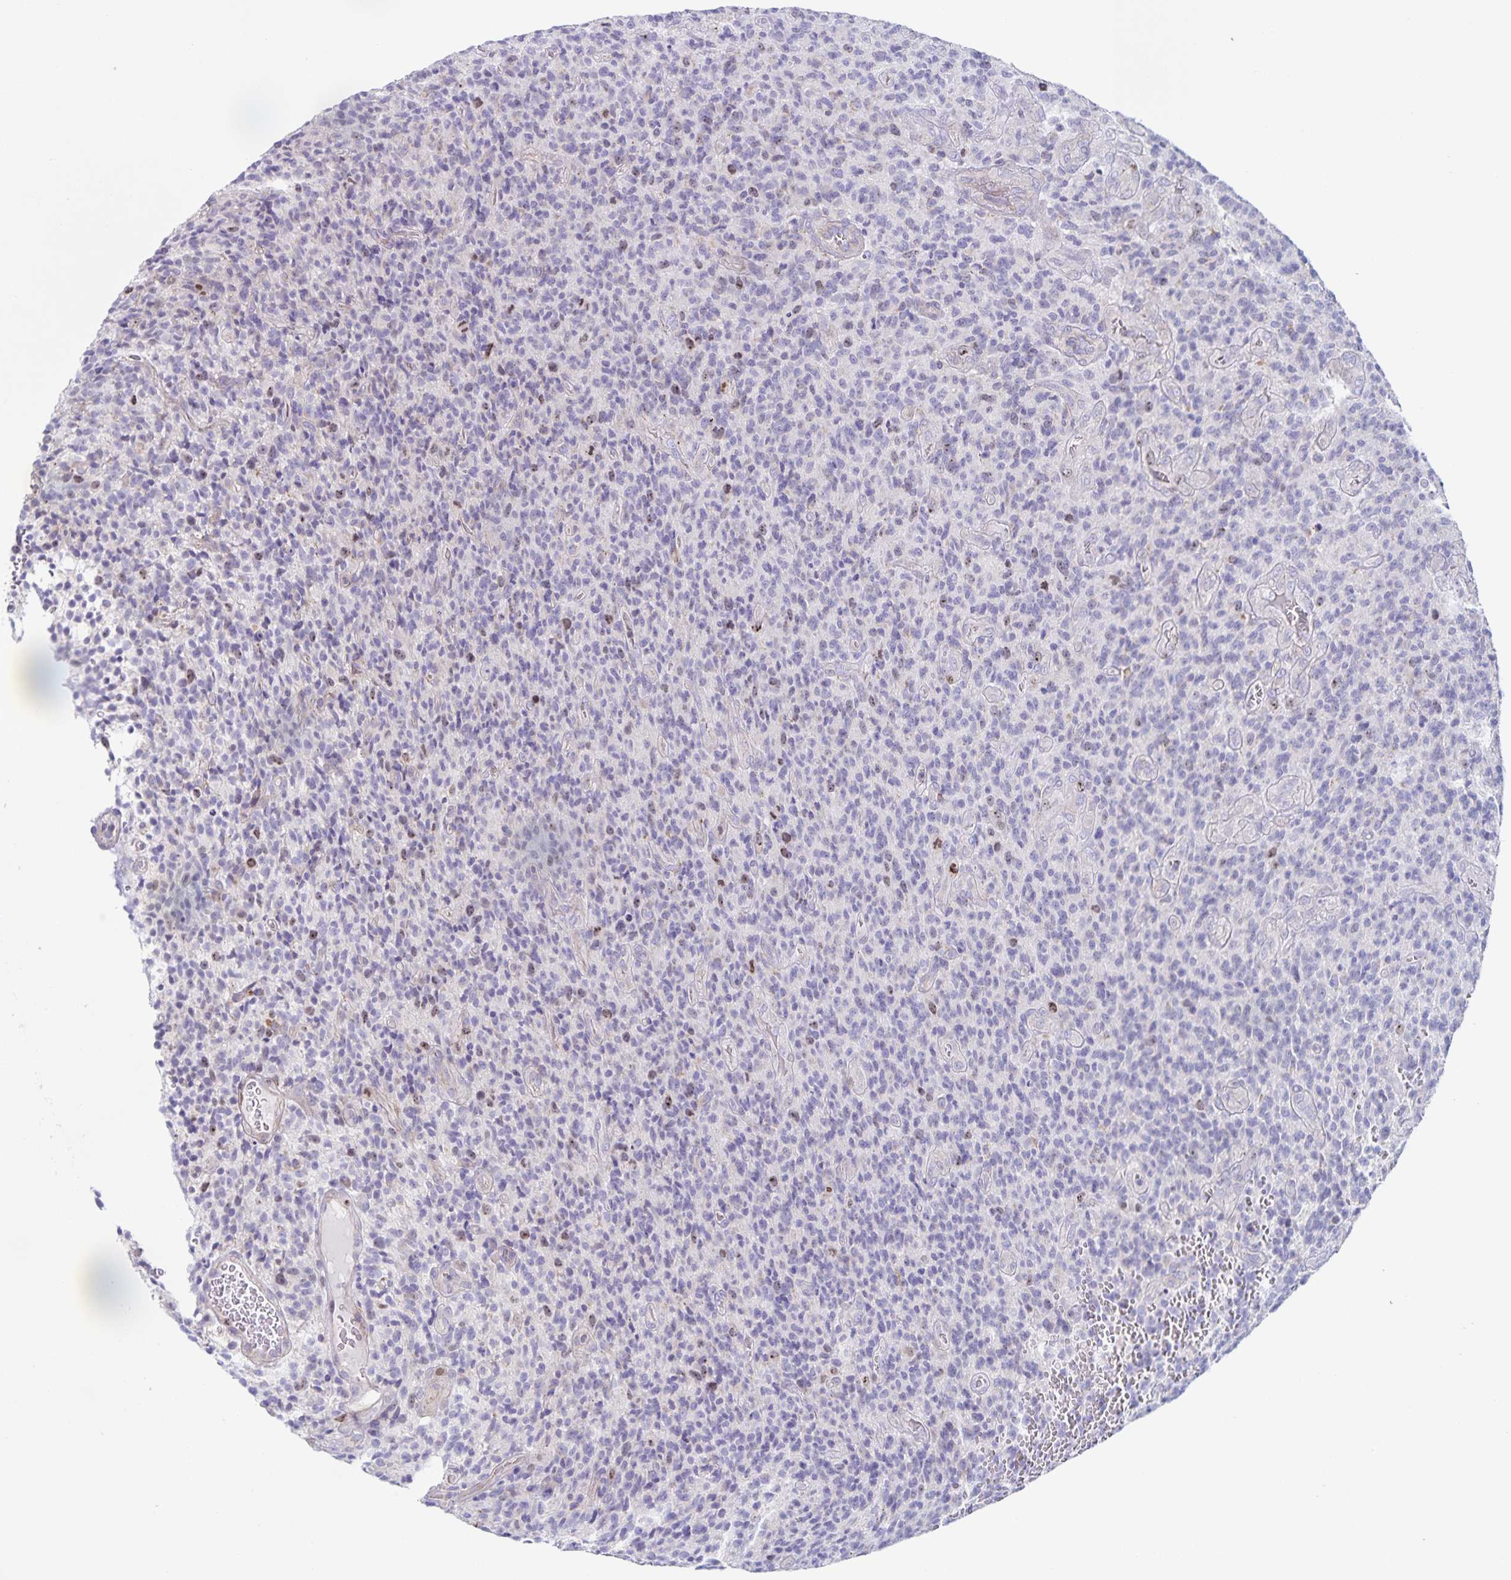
{"staining": {"intensity": "weak", "quantity": "<25%", "location": "nuclear"}, "tissue": "glioma", "cell_type": "Tumor cells", "image_type": "cancer", "snomed": [{"axis": "morphology", "description": "Glioma, malignant, High grade"}, {"axis": "topography", "description": "Brain"}], "caption": "An IHC histopathology image of malignant glioma (high-grade) is shown. There is no staining in tumor cells of malignant glioma (high-grade). Nuclei are stained in blue.", "gene": "CENPH", "patient": {"sex": "male", "age": 76}}